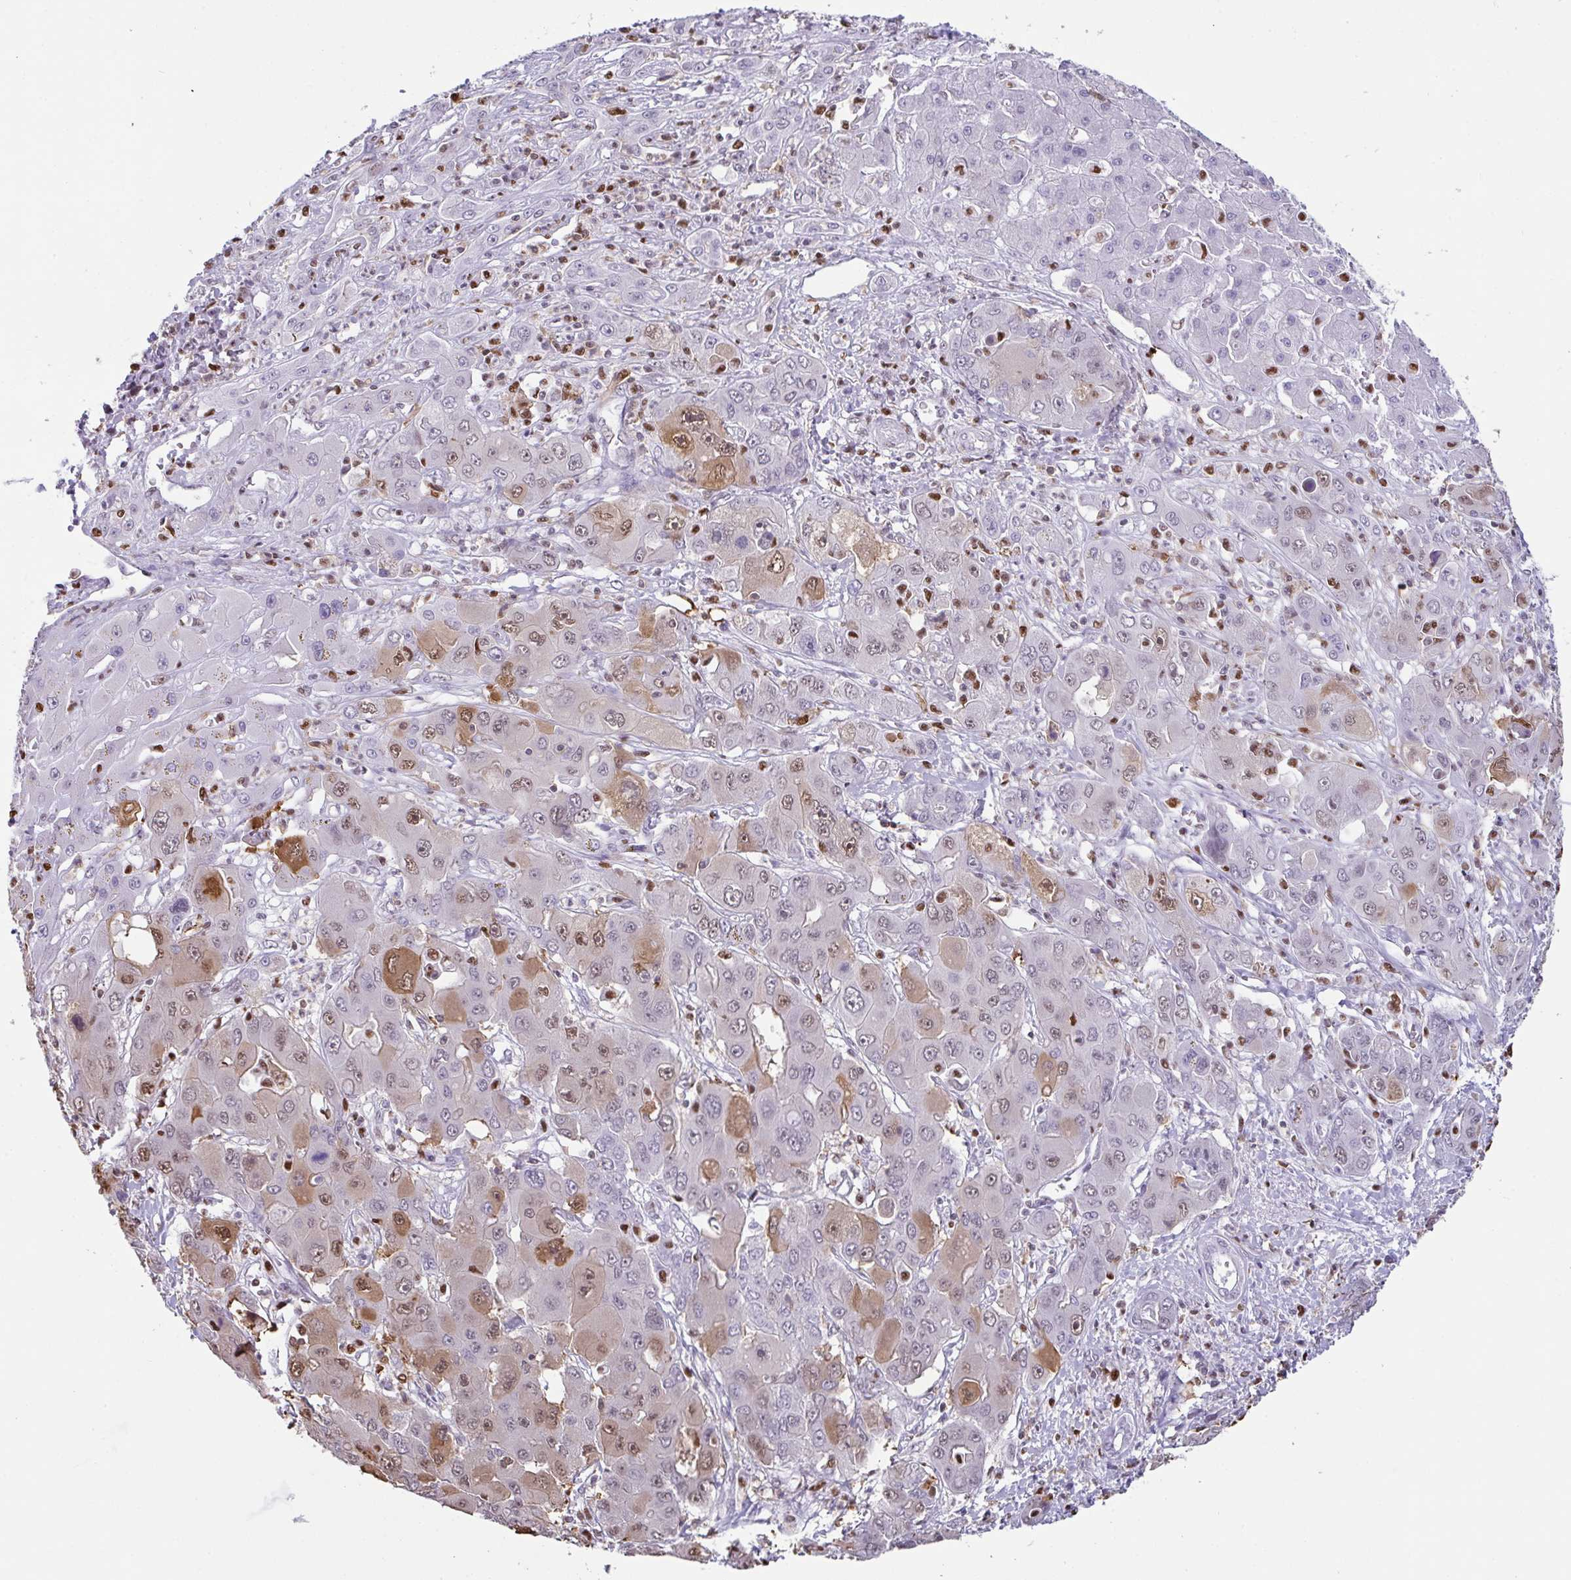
{"staining": {"intensity": "moderate", "quantity": "<25%", "location": "cytoplasmic/membranous,nuclear"}, "tissue": "liver cancer", "cell_type": "Tumor cells", "image_type": "cancer", "snomed": [{"axis": "morphology", "description": "Cholangiocarcinoma"}, {"axis": "topography", "description": "Liver"}], "caption": "IHC of human liver cancer demonstrates low levels of moderate cytoplasmic/membranous and nuclear staining in approximately <25% of tumor cells.", "gene": "BTBD10", "patient": {"sex": "male", "age": 67}}